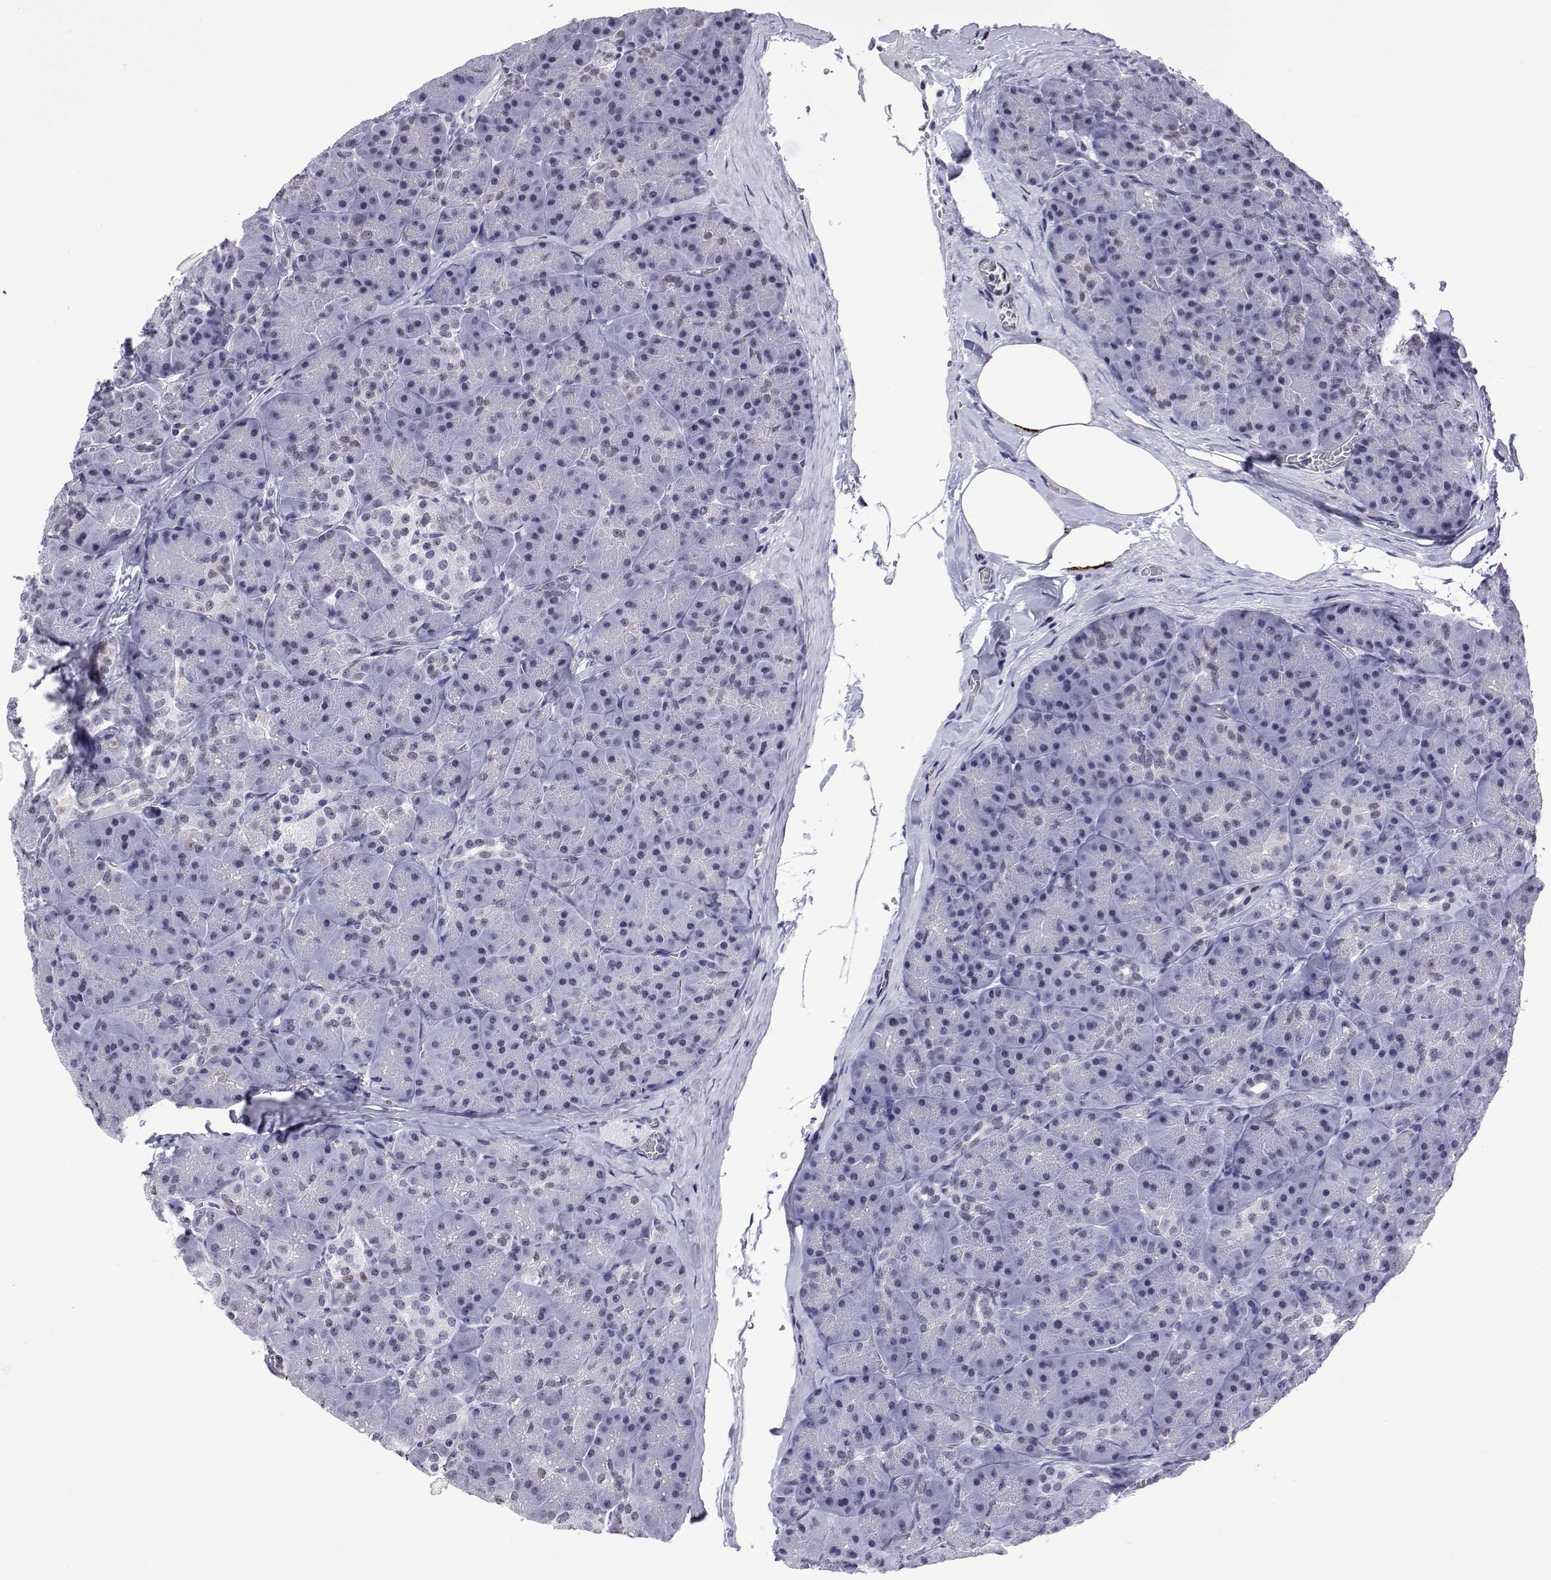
{"staining": {"intensity": "strong", "quantity": "<25%", "location": "nuclear"}, "tissue": "pancreas", "cell_type": "Exocrine glandular cells", "image_type": "normal", "snomed": [{"axis": "morphology", "description": "Normal tissue, NOS"}, {"axis": "topography", "description": "Pancreas"}], "caption": "About <25% of exocrine glandular cells in normal pancreas display strong nuclear protein staining as visualized by brown immunohistochemical staining.", "gene": "POLDIP3", "patient": {"sex": "male", "age": 57}}